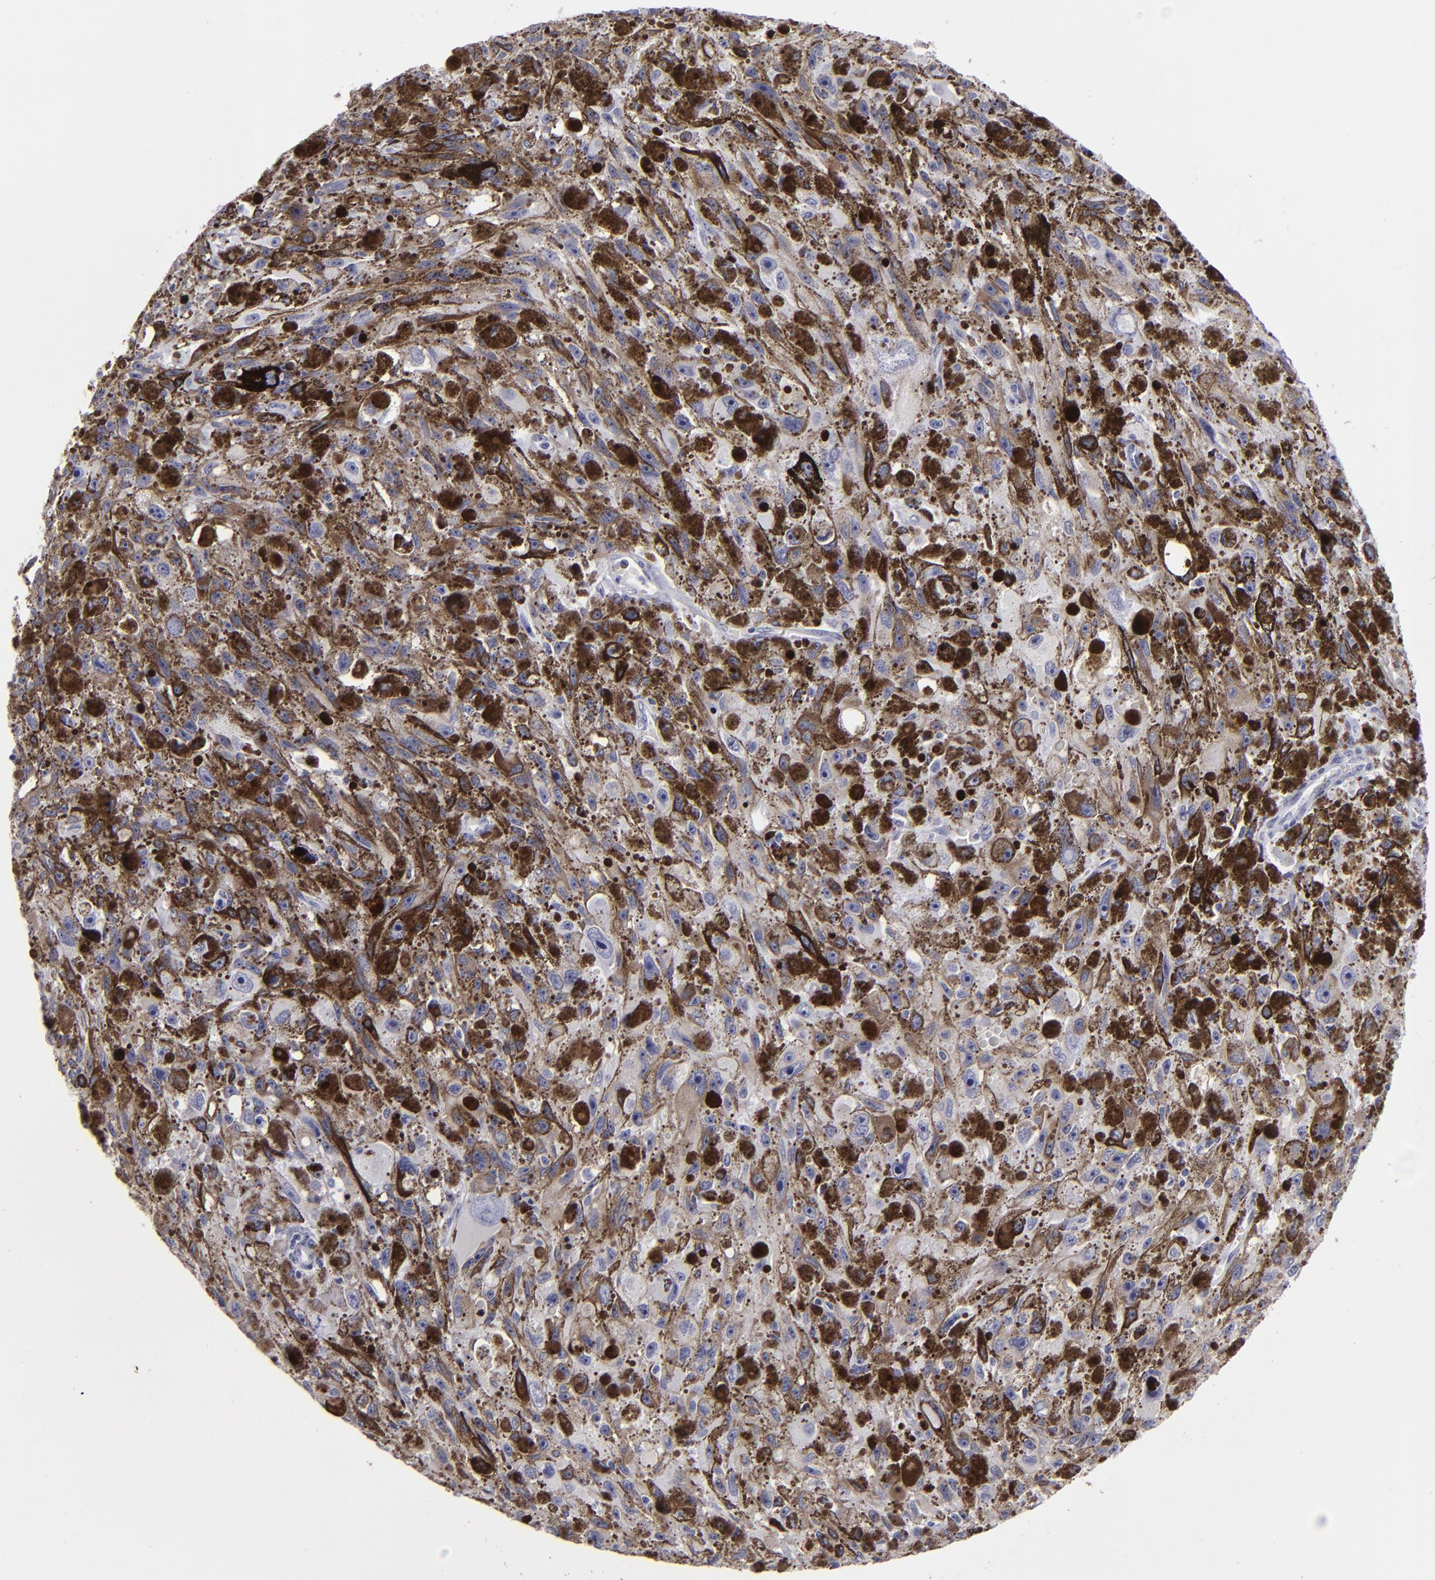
{"staining": {"intensity": "moderate", "quantity": "25%-75%", "location": "cytoplasmic/membranous"}, "tissue": "melanoma", "cell_type": "Tumor cells", "image_type": "cancer", "snomed": [{"axis": "morphology", "description": "Malignant melanoma, NOS"}, {"axis": "topography", "description": "Skin"}], "caption": "An immunohistochemistry photomicrograph of neoplastic tissue is shown. Protein staining in brown shows moderate cytoplasmic/membranous positivity in malignant melanoma within tumor cells. The staining is performed using DAB (3,3'-diaminobenzidine) brown chromogen to label protein expression. The nuclei are counter-stained blue using hematoxylin.", "gene": "C9", "patient": {"sex": "female", "age": 104}}